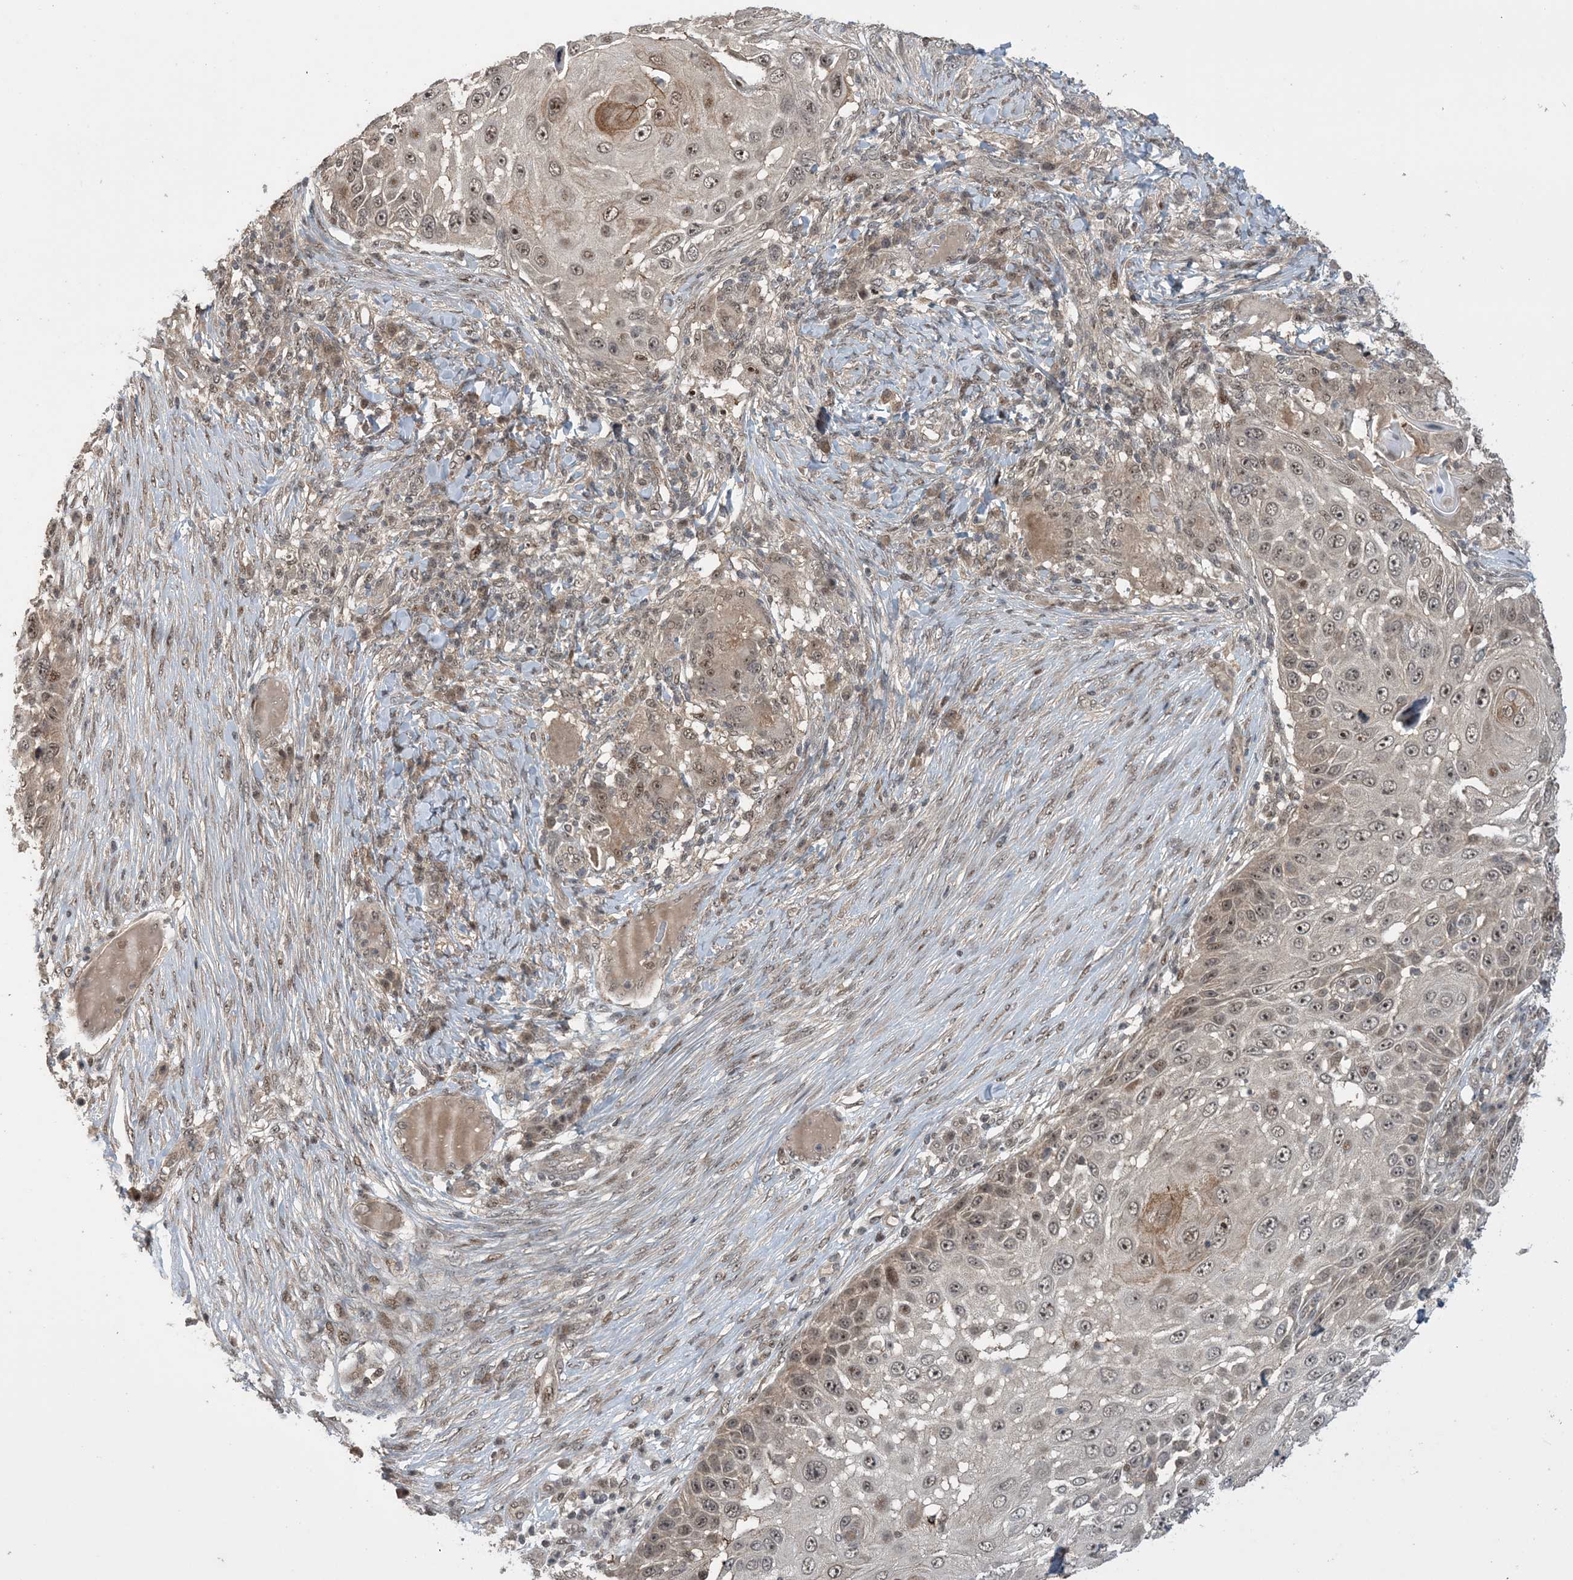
{"staining": {"intensity": "moderate", "quantity": ">75%", "location": "nuclear"}, "tissue": "skin cancer", "cell_type": "Tumor cells", "image_type": "cancer", "snomed": [{"axis": "morphology", "description": "Squamous cell carcinoma, NOS"}, {"axis": "topography", "description": "Skin"}], "caption": "Brown immunohistochemical staining in squamous cell carcinoma (skin) demonstrates moderate nuclear expression in approximately >75% of tumor cells.", "gene": "ZNF710", "patient": {"sex": "female", "age": 44}}